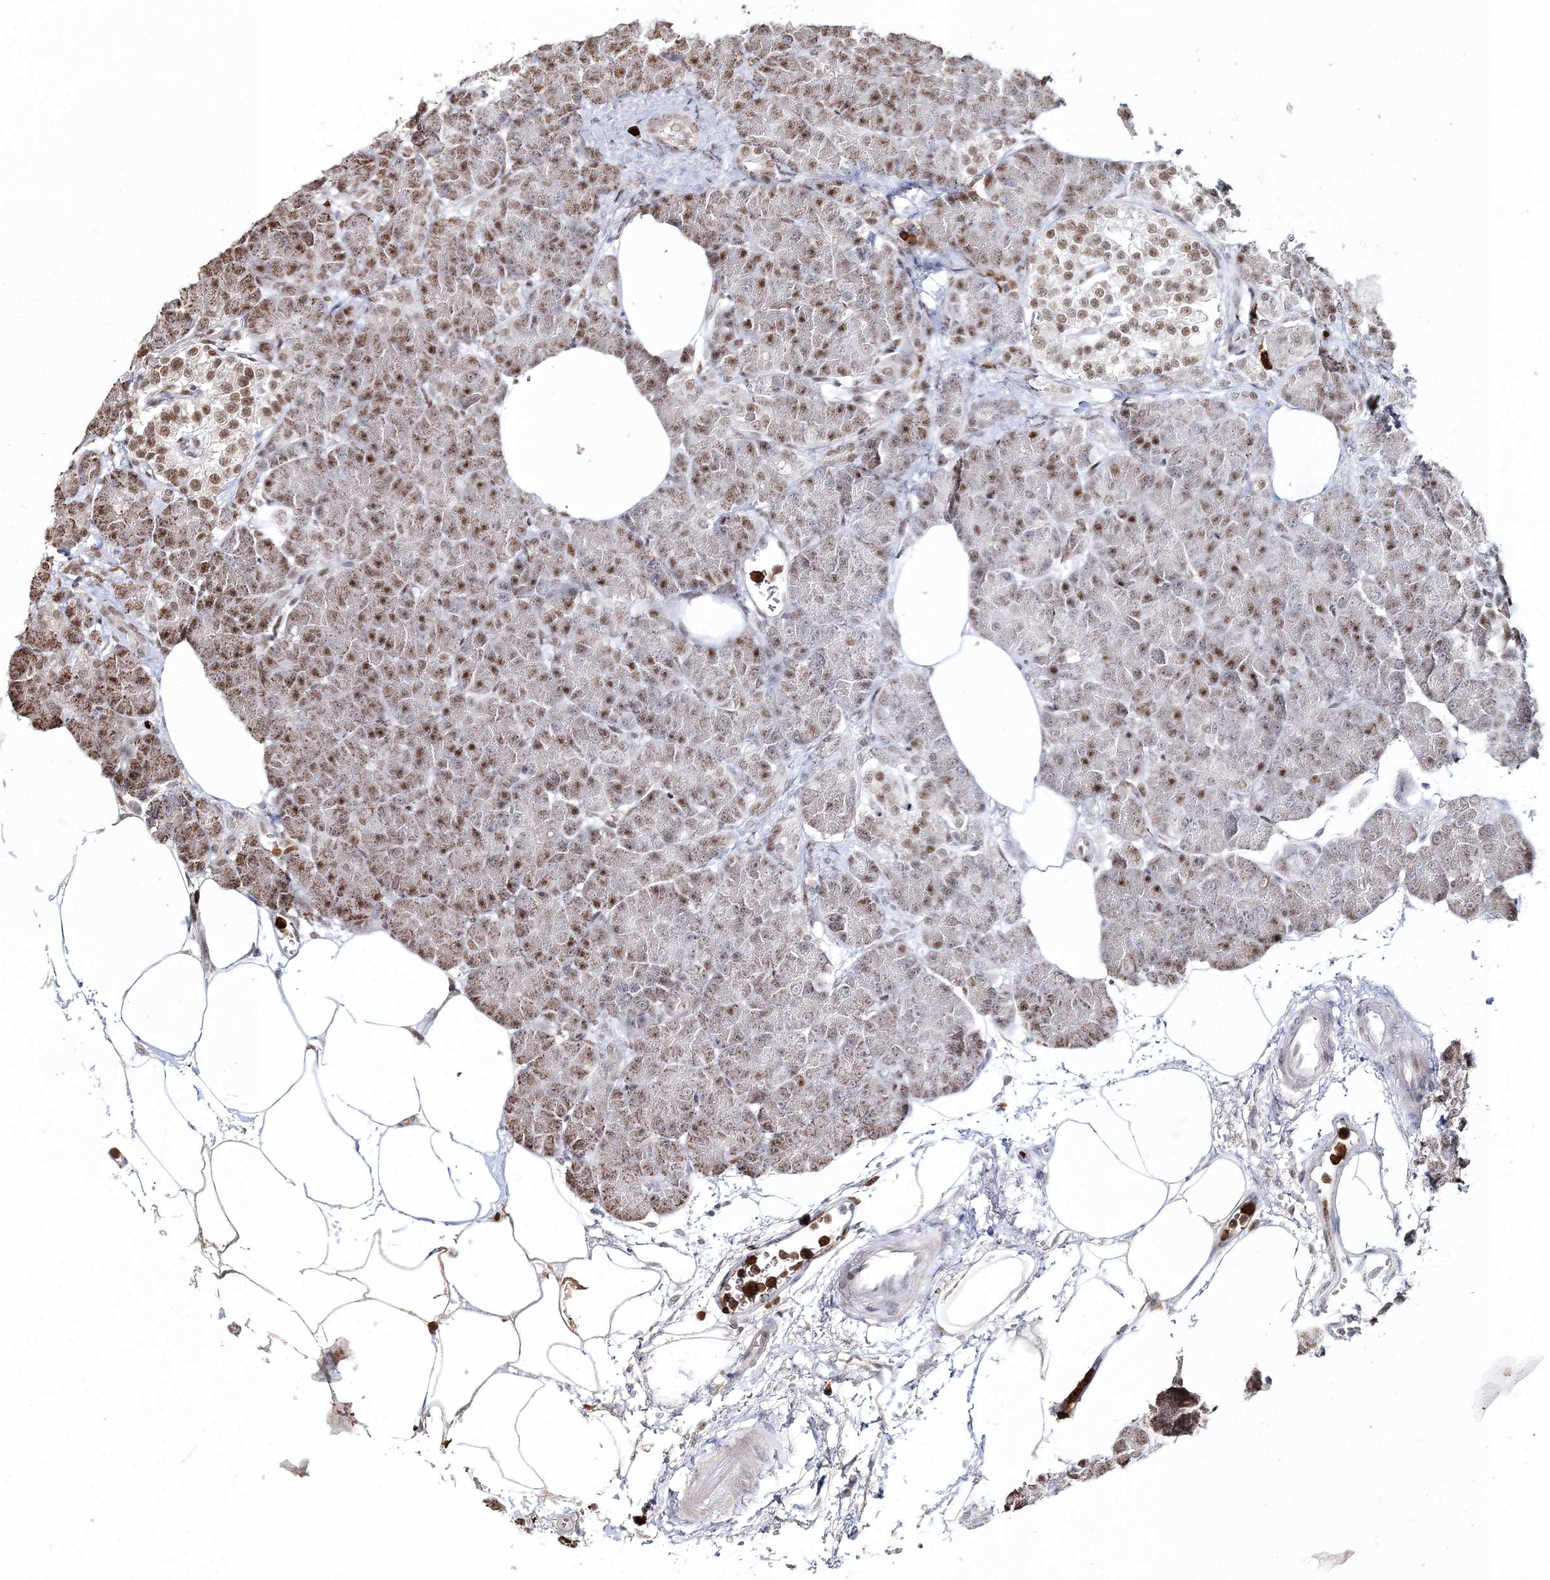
{"staining": {"intensity": "moderate", "quantity": ">75%", "location": "cytoplasmic/membranous,nuclear"}, "tissue": "pancreas", "cell_type": "Exocrine glandular cells", "image_type": "normal", "snomed": [{"axis": "morphology", "description": "Normal tissue, NOS"}, {"axis": "topography", "description": "Pancreas"}], "caption": "Pancreas stained with DAB immunohistochemistry (IHC) shows medium levels of moderate cytoplasmic/membranous,nuclear positivity in approximately >75% of exocrine glandular cells.", "gene": "ENSG00000290315", "patient": {"sex": "female", "age": 70}}